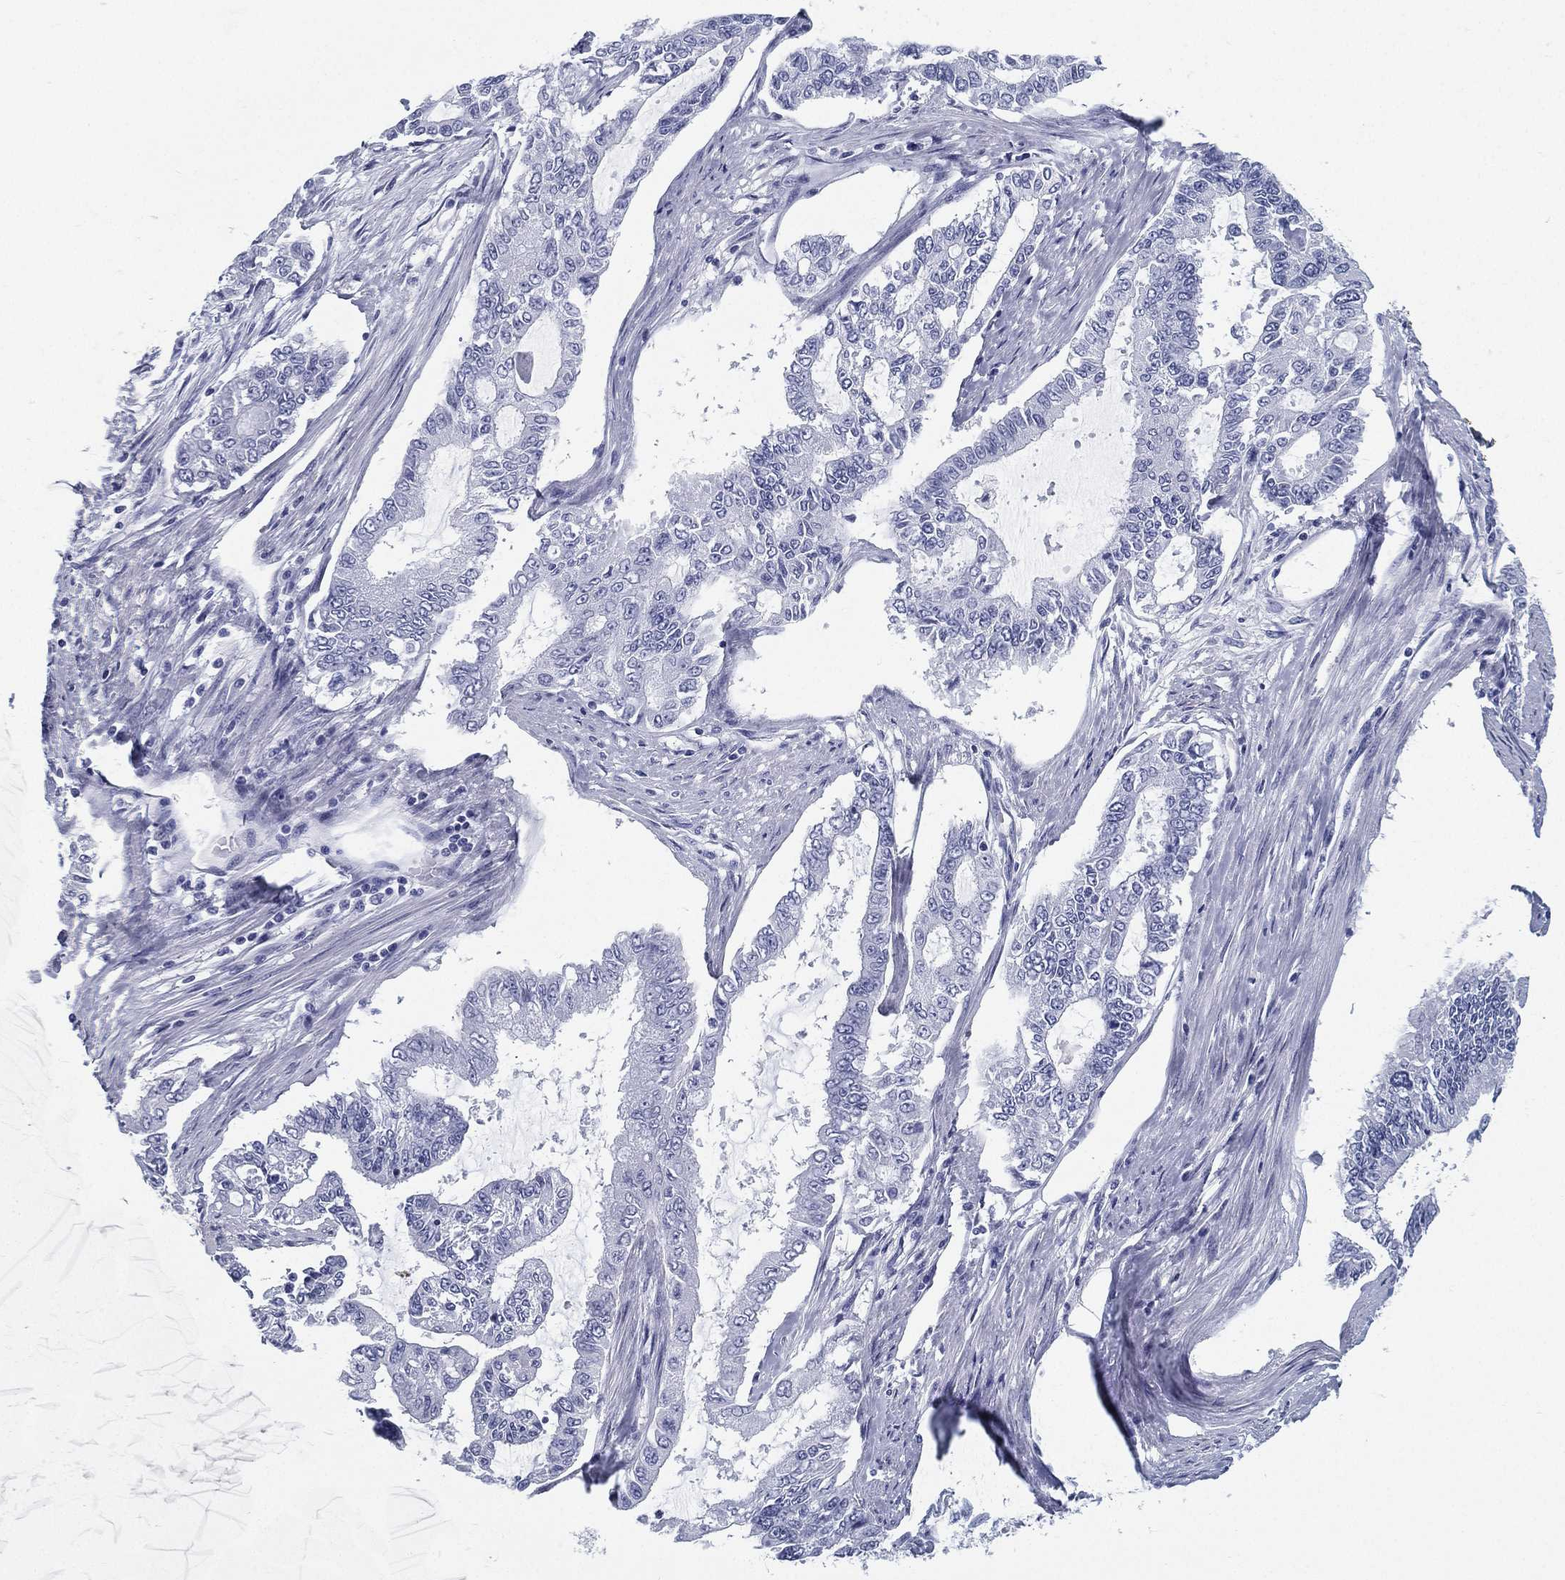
{"staining": {"intensity": "negative", "quantity": "none", "location": "none"}, "tissue": "endometrial cancer", "cell_type": "Tumor cells", "image_type": "cancer", "snomed": [{"axis": "morphology", "description": "Adenocarcinoma, NOS"}, {"axis": "topography", "description": "Uterus"}], "caption": "Tumor cells are negative for brown protein staining in endometrial cancer. The staining is performed using DAB brown chromogen with nuclei counter-stained in using hematoxylin.", "gene": "ATP1B2", "patient": {"sex": "female", "age": 59}}